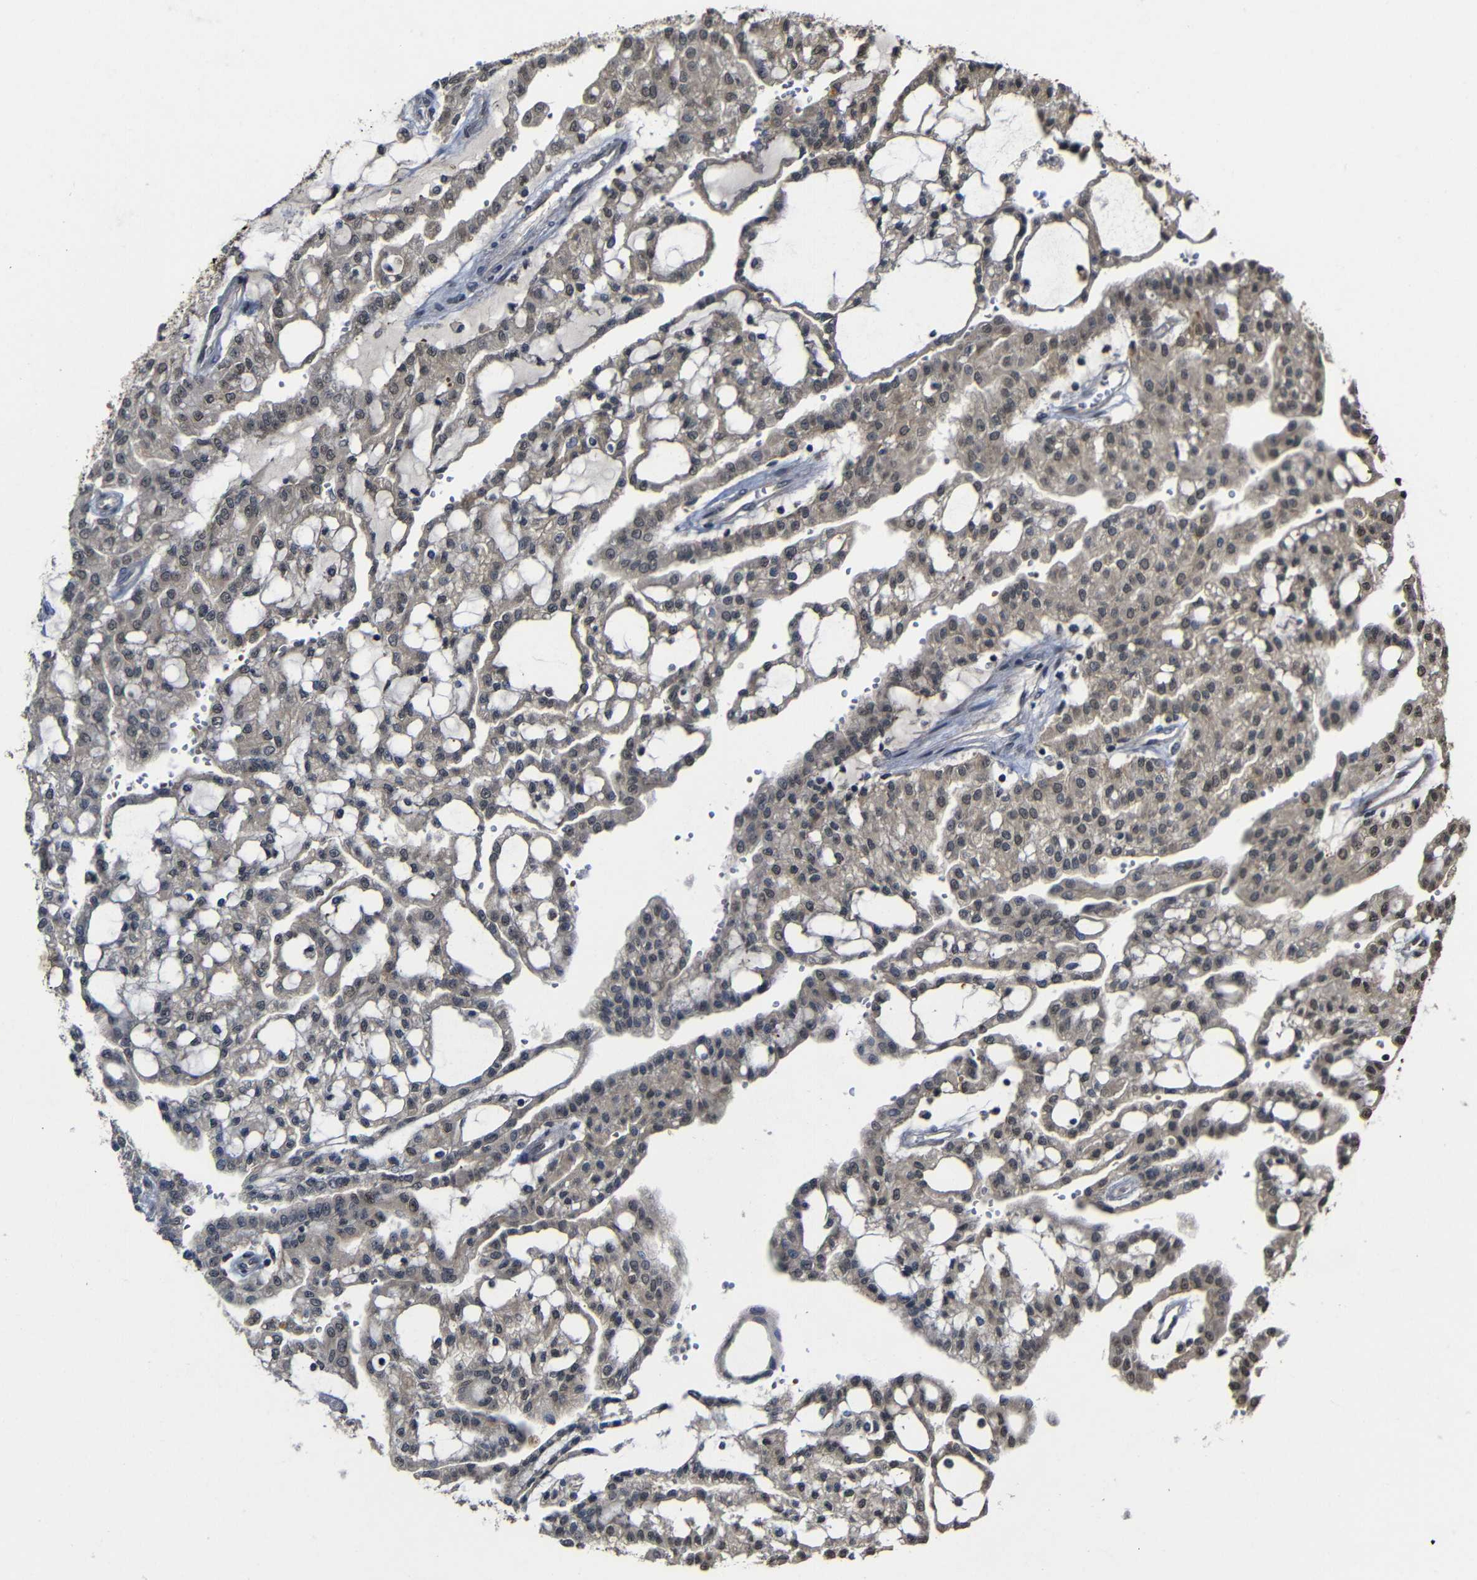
{"staining": {"intensity": "weak", "quantity": "<25%", "location": "cytoplasmic/membranous"}, "tissue": "renal cancer", "cell_type": "Tumor cells", "image_type": "cancer", "snomed": [{"axis": "morphology", "description": "Adenocarcinoma, NOS"}, {"axis": "topography", "description": "Kidney"}], "caption": "Immunohistochemical staining of human renal cancer (adenocarcinoma) displays no significant expression in tumor cells.", "gene": "ATG12", "patient": {"sex": "male", "age": 63}}